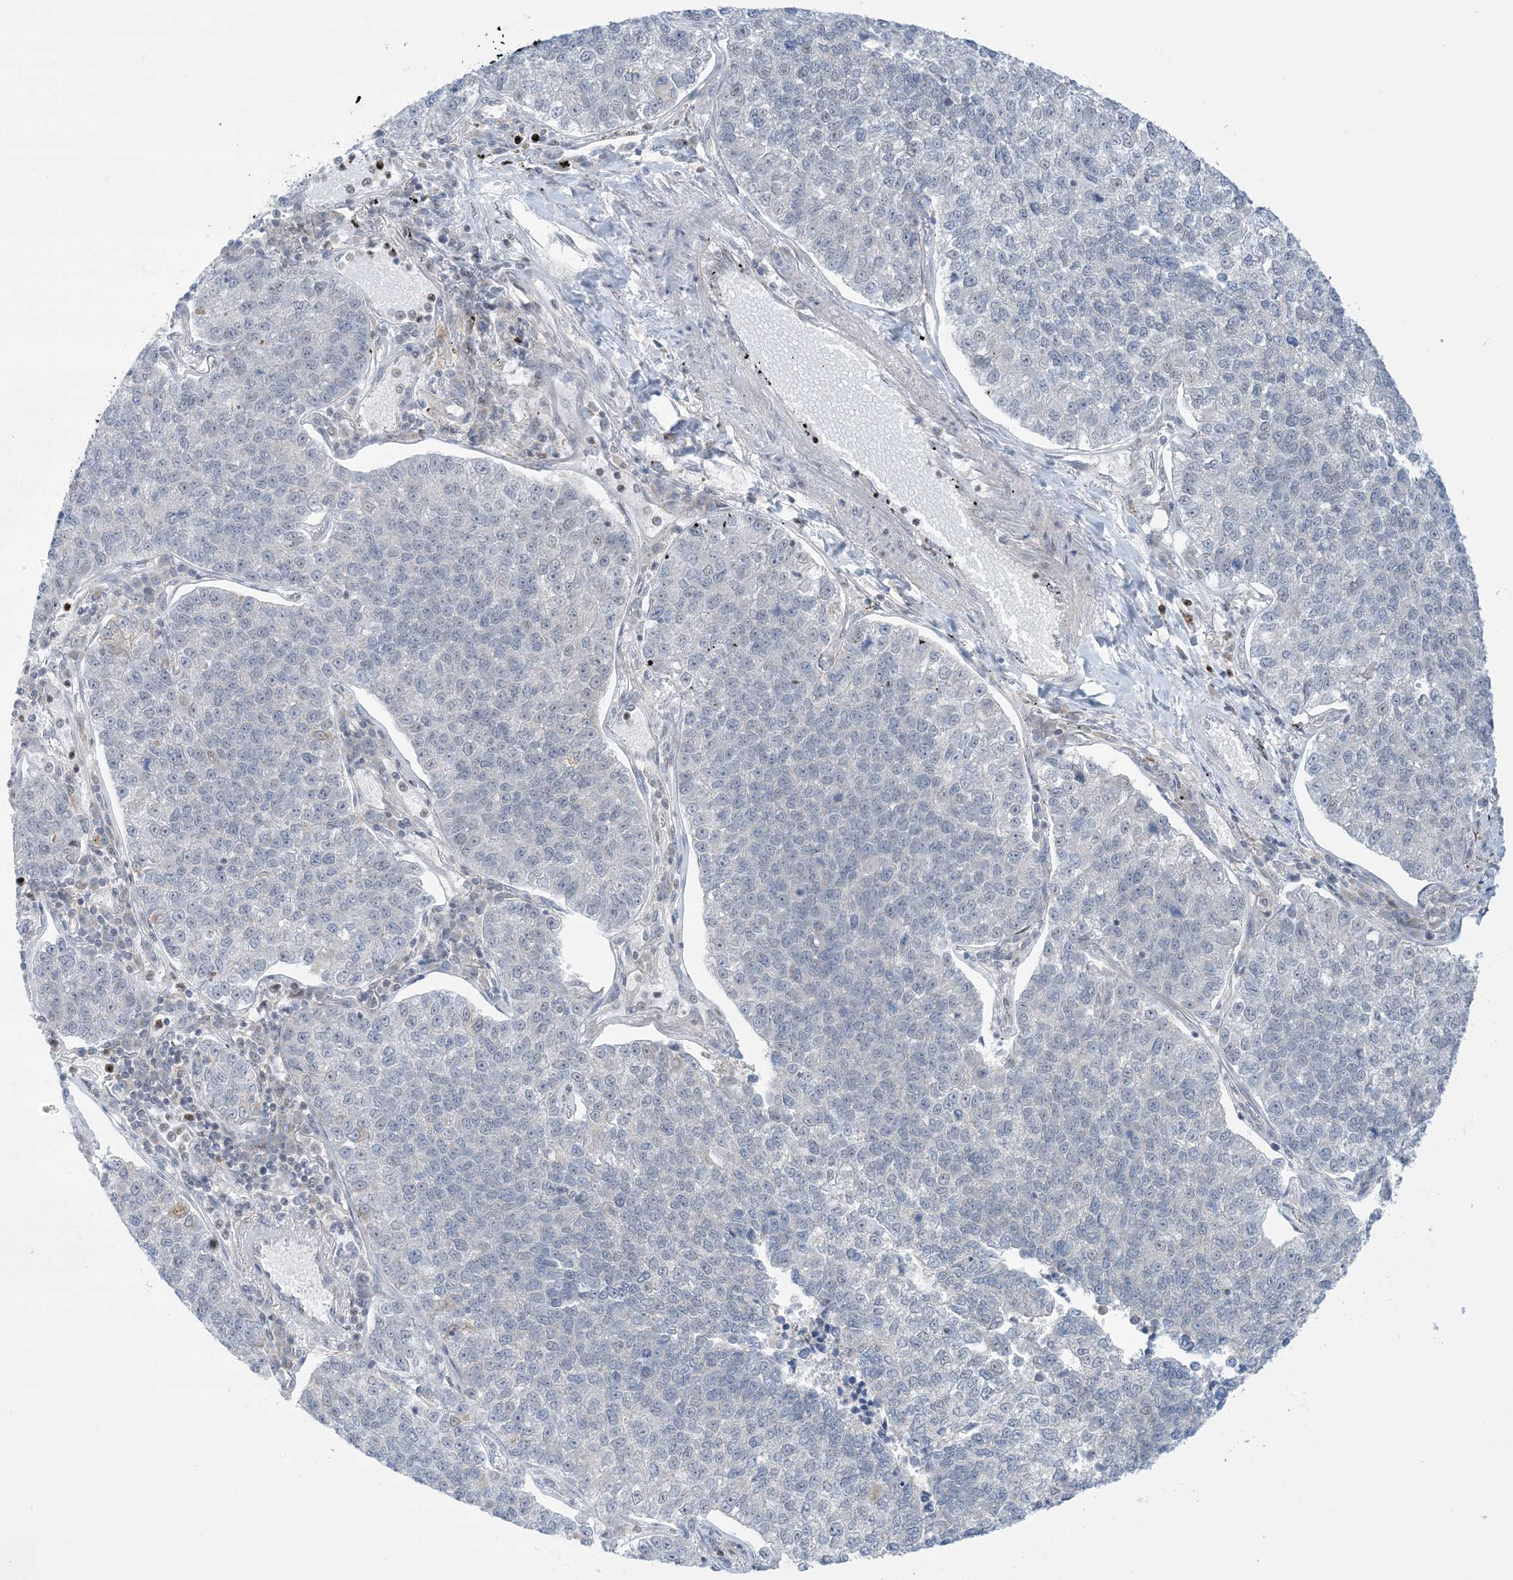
{"staining": {"intensity": "negative", "quantity": "none", "location": "none"}, "tissue": "lung cancer", "cell_type": "Tumor cells", "image_type": "cancer", "snomed": [{"axis": "morphology", "description": "Adenocarcinoma, NOS"}, {"axis": "topography", "description": "Lung"}], "caption": "Tumor cells show no significant positivity in adenocarcinoma (lung).", "gene": "TFPT", "patient": {"sex": "male", "age": 49}}